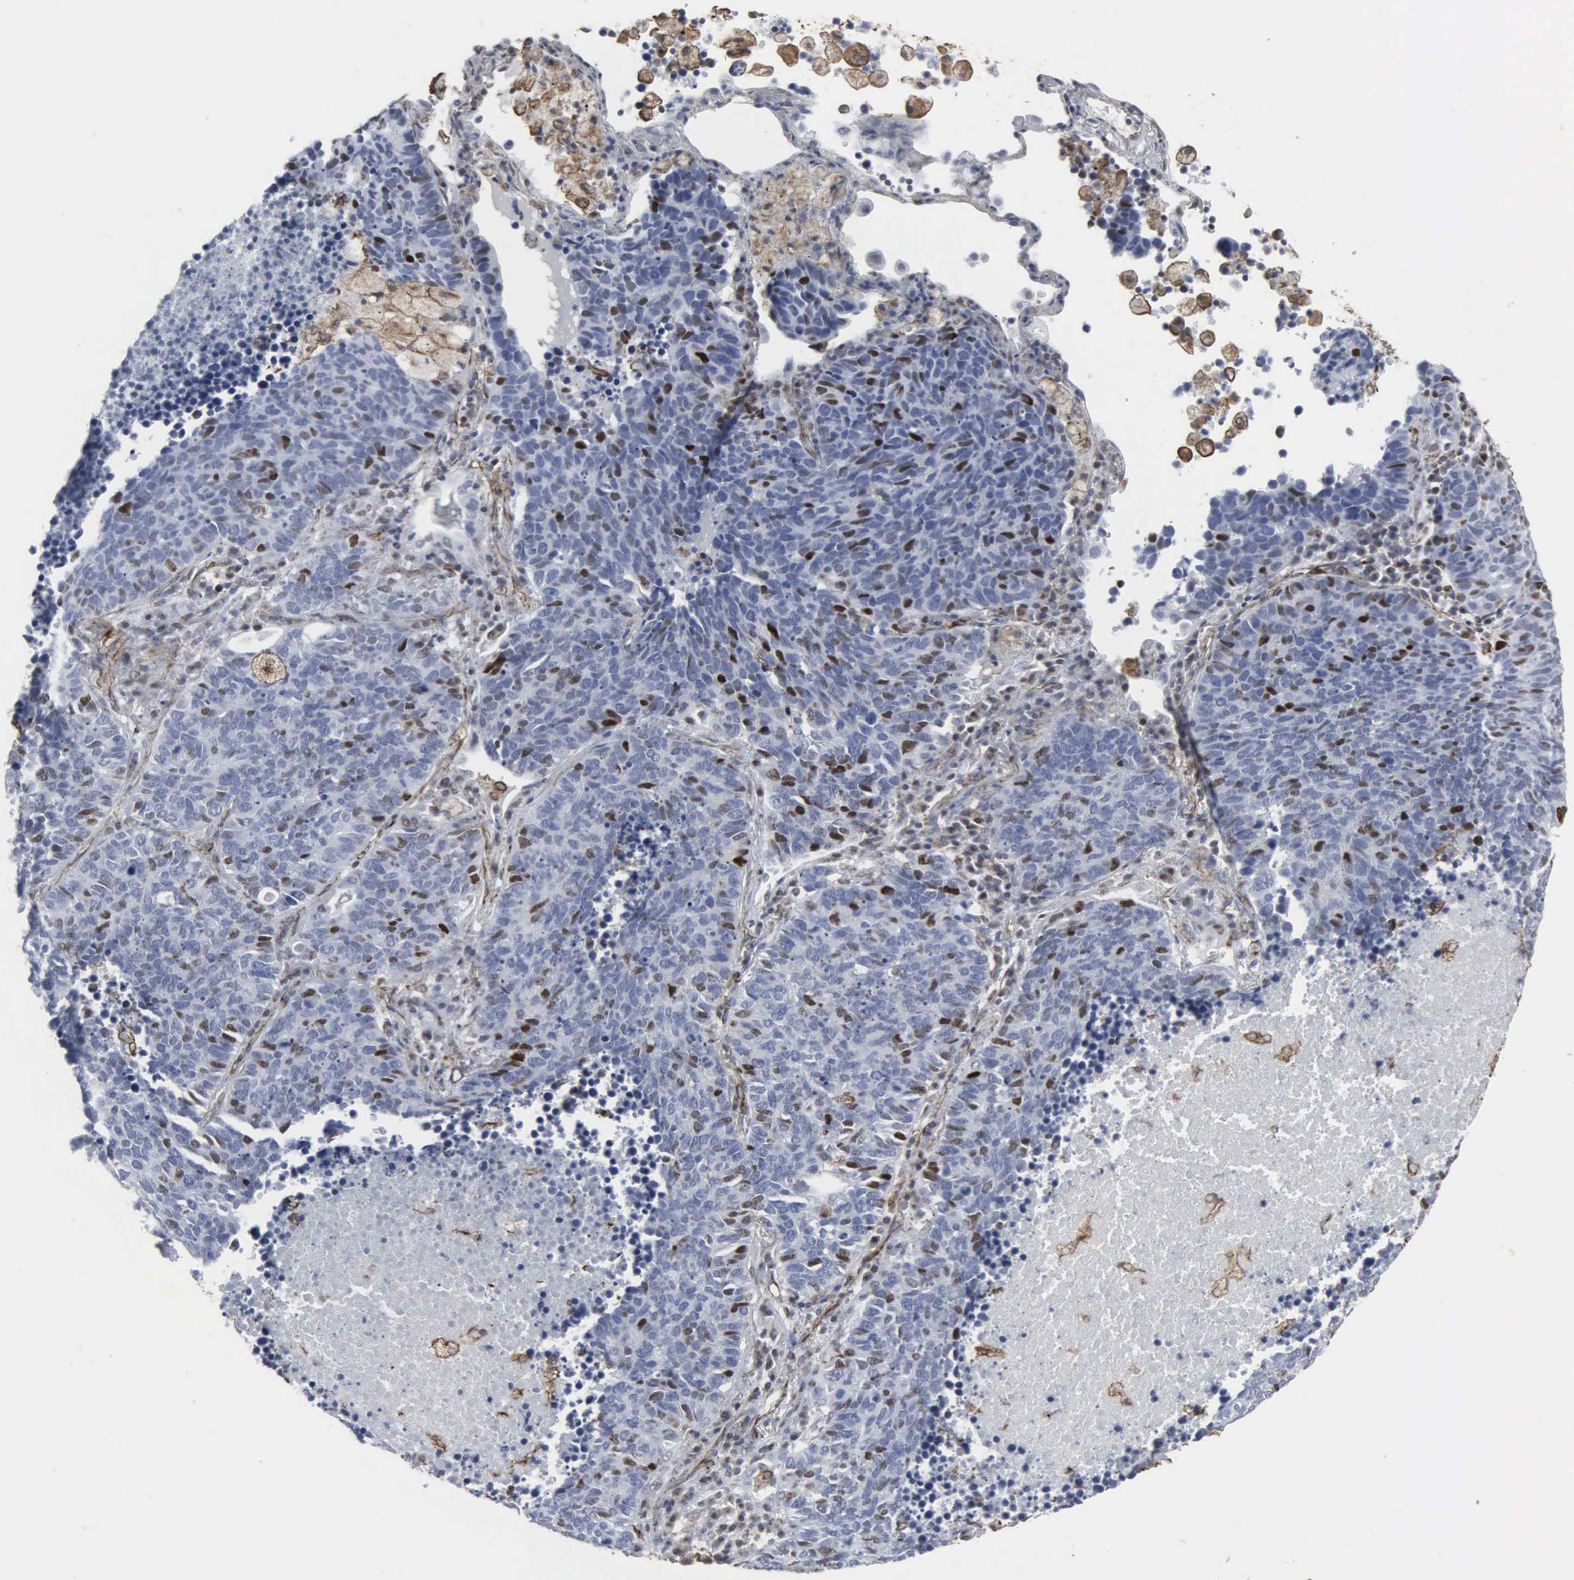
{"staining": {"intensity": "moderate", "quantity": "<25%", "location": "nuclear"}, "tissue": "lung cancer", "cell_type": "Tumor cells", "image_type": "cancer", "snomed": [{"axis": "morphology", "description": "Neoplasm, malignant, NOS"}, {"axis": "topography", "description": "Lung"}], "caption": "Human malignant neoplasm (lung) stained with a protein marker exhibits moderate staining in tumor cells.", "gene": "CCNE1", "patient": {"sex": "female", "age": 75}}